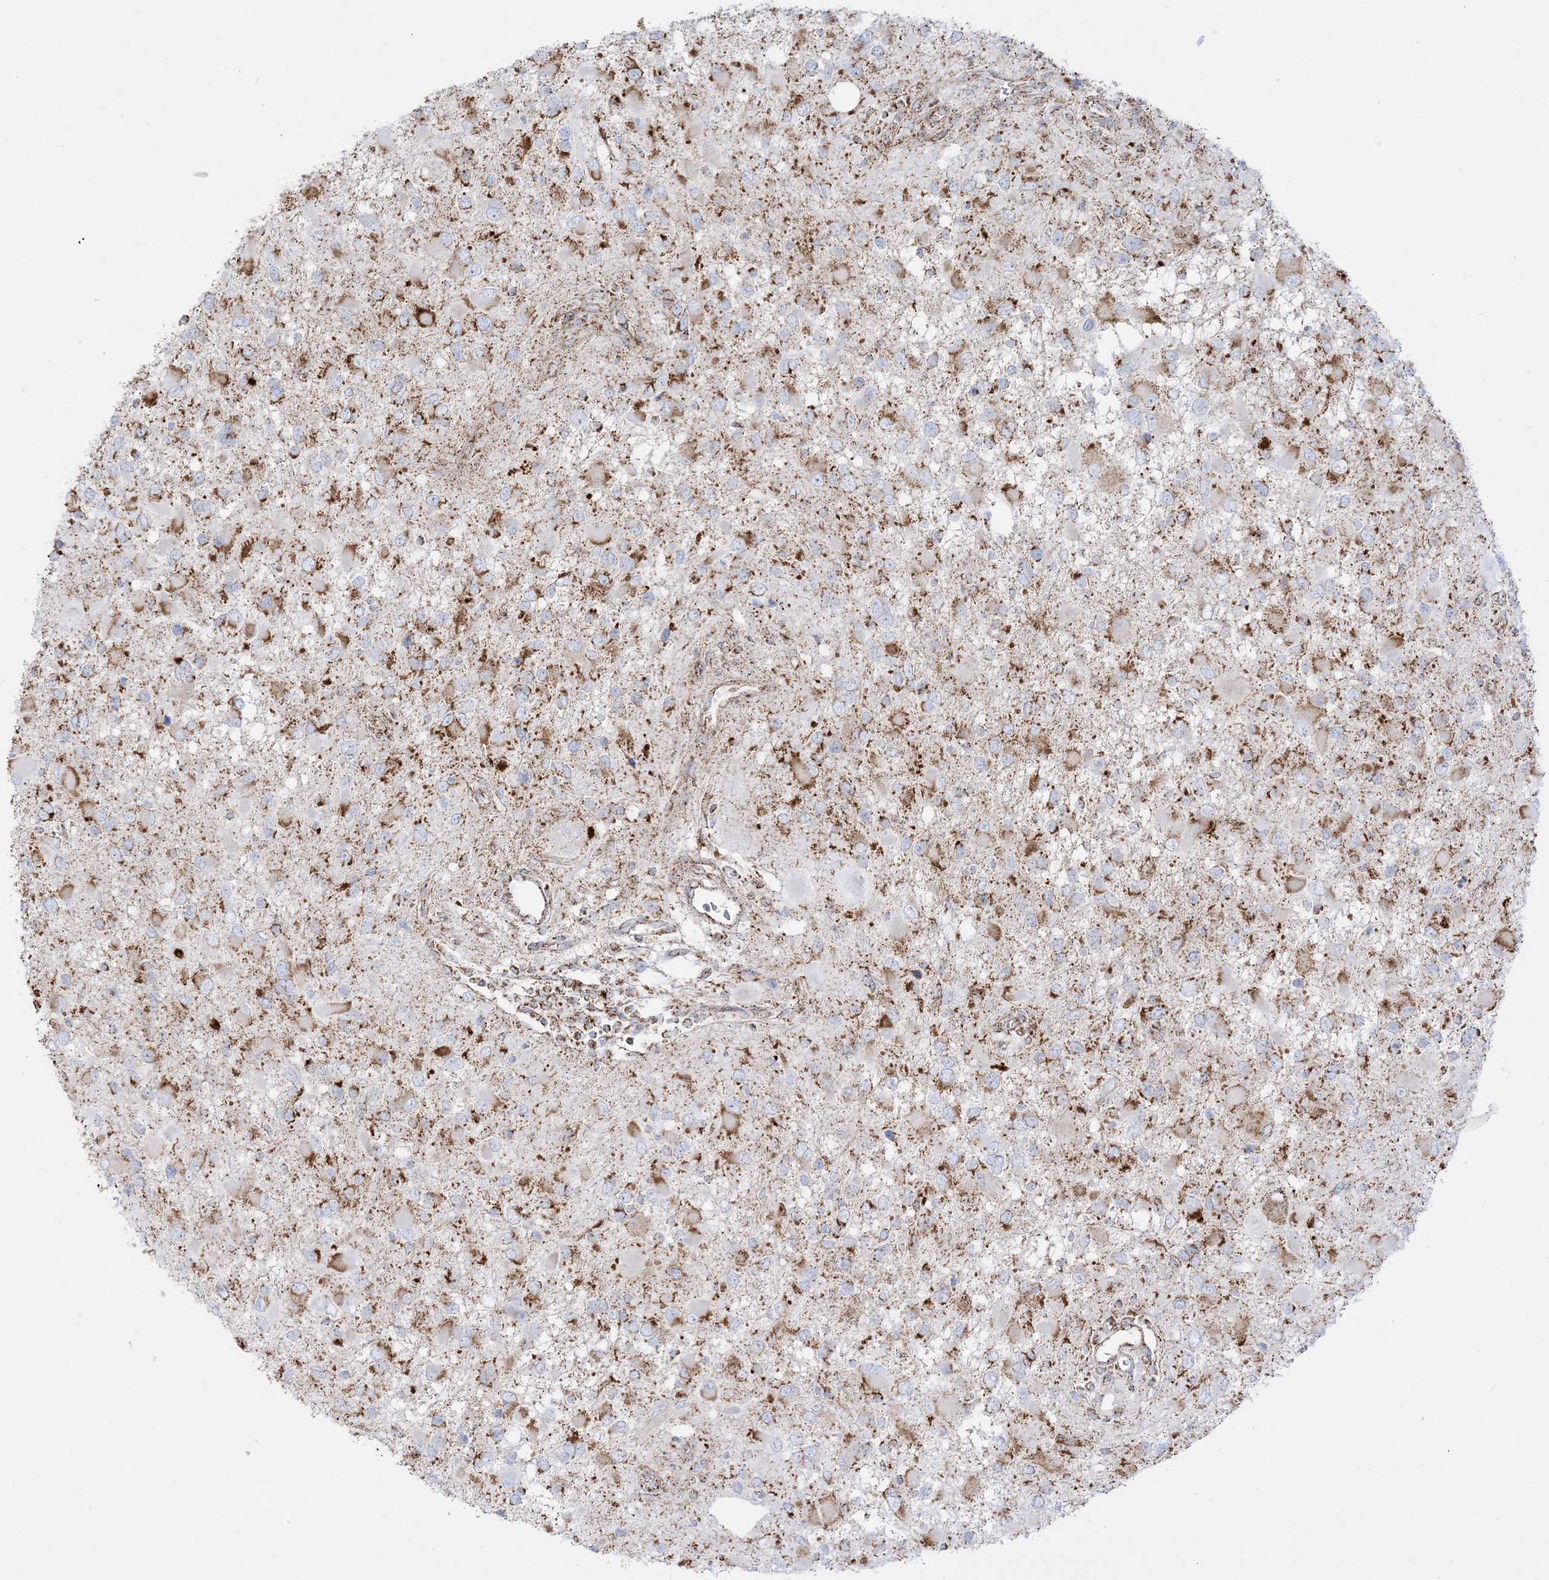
{"staining": {"intensity": "moderate", "quantity": ">75%", "location": "cytoplasmic/membranous"}, "tissue": "glioma", "cell_type": "Tumor cells", "image_type": "cancer", "snomed": [{"axis": "morphology", "description": "Glioma, malignant, High grade"}, {"axis": "topography", "description": "Brain"}], "caption": "A high-resolution photomicrograph shows immunohistochemistry staining of glioma, which reveals moderate cytoplasmic/membranous positivity in approximately >75% of tumor cells.", "gene": "MRPS36", "patient": {"sex": "male", "age": 53}}